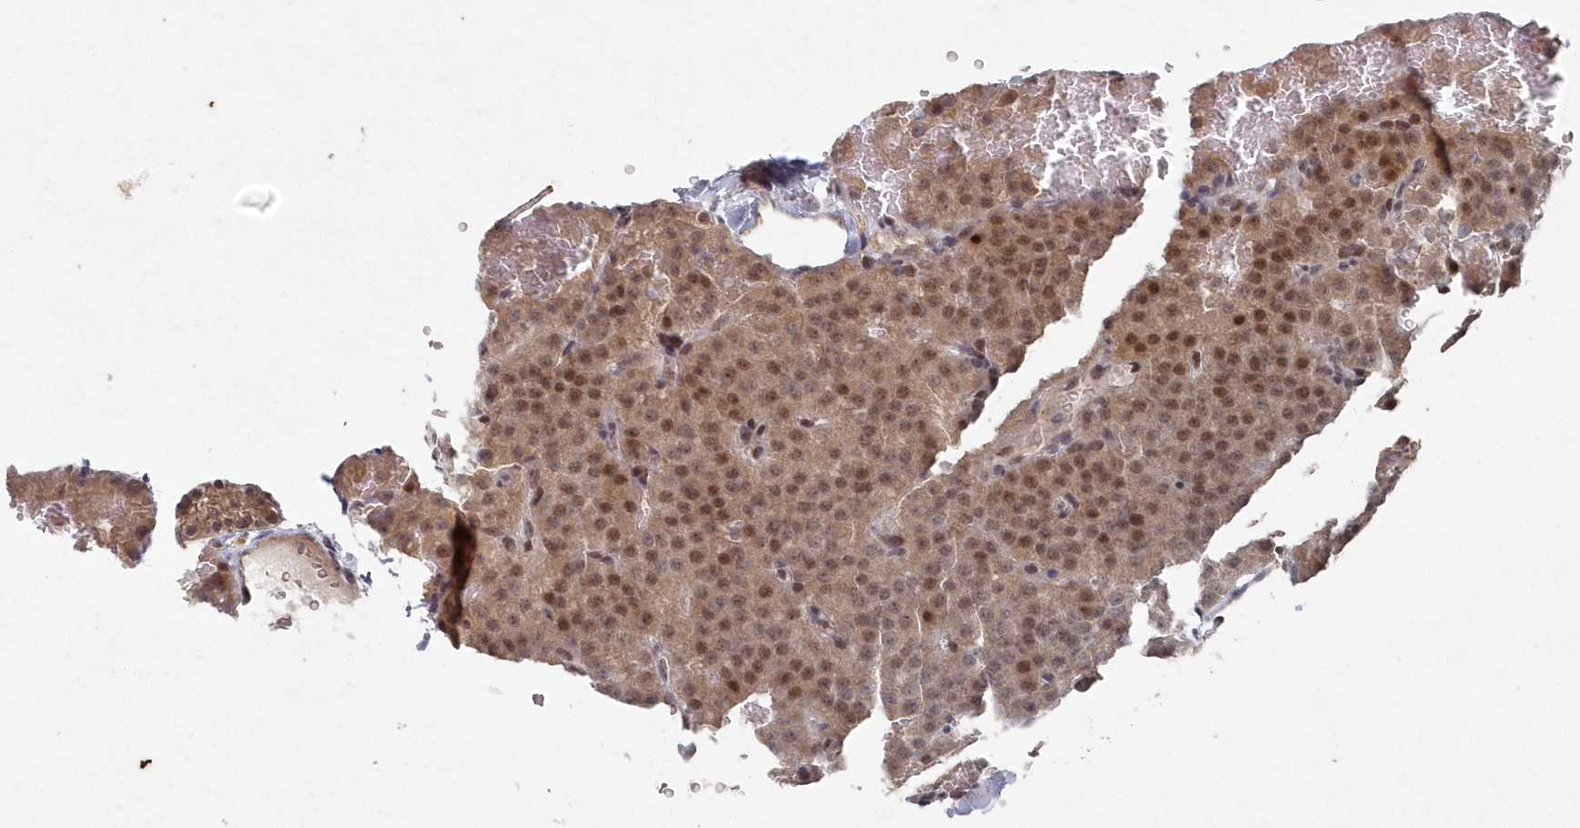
{"staining": {"intensity": "moderate", "quantity": ">75%", "location": "cytoplasmic/membranous,nuclear"}, "tissue": "parathyroid gland", "cell_type": "Glandular cells", "image_type": "normal", "snomed": [{"axis": "morphology", "description": "Normal tissue, NOS"}, {"axis": "morphology", "description": "Adenoma, NOS"}, {"axis": "topography", "description": "Parathyroid gland"}], "caption": "IHC of normal parathyroid gland exhibits medium levels of moderate cytoplasmic/membranous,nuclear staining in approximately >75% of glandular cells. The protein of interest is stained brown, and the nuclei are stained in blue (DAB (3,3'-diaminobenzidine) IHC with brightfield microscopy, high magnification).", "gene": "VSIG2", "patient": {"sex": "female", "age": 81}}